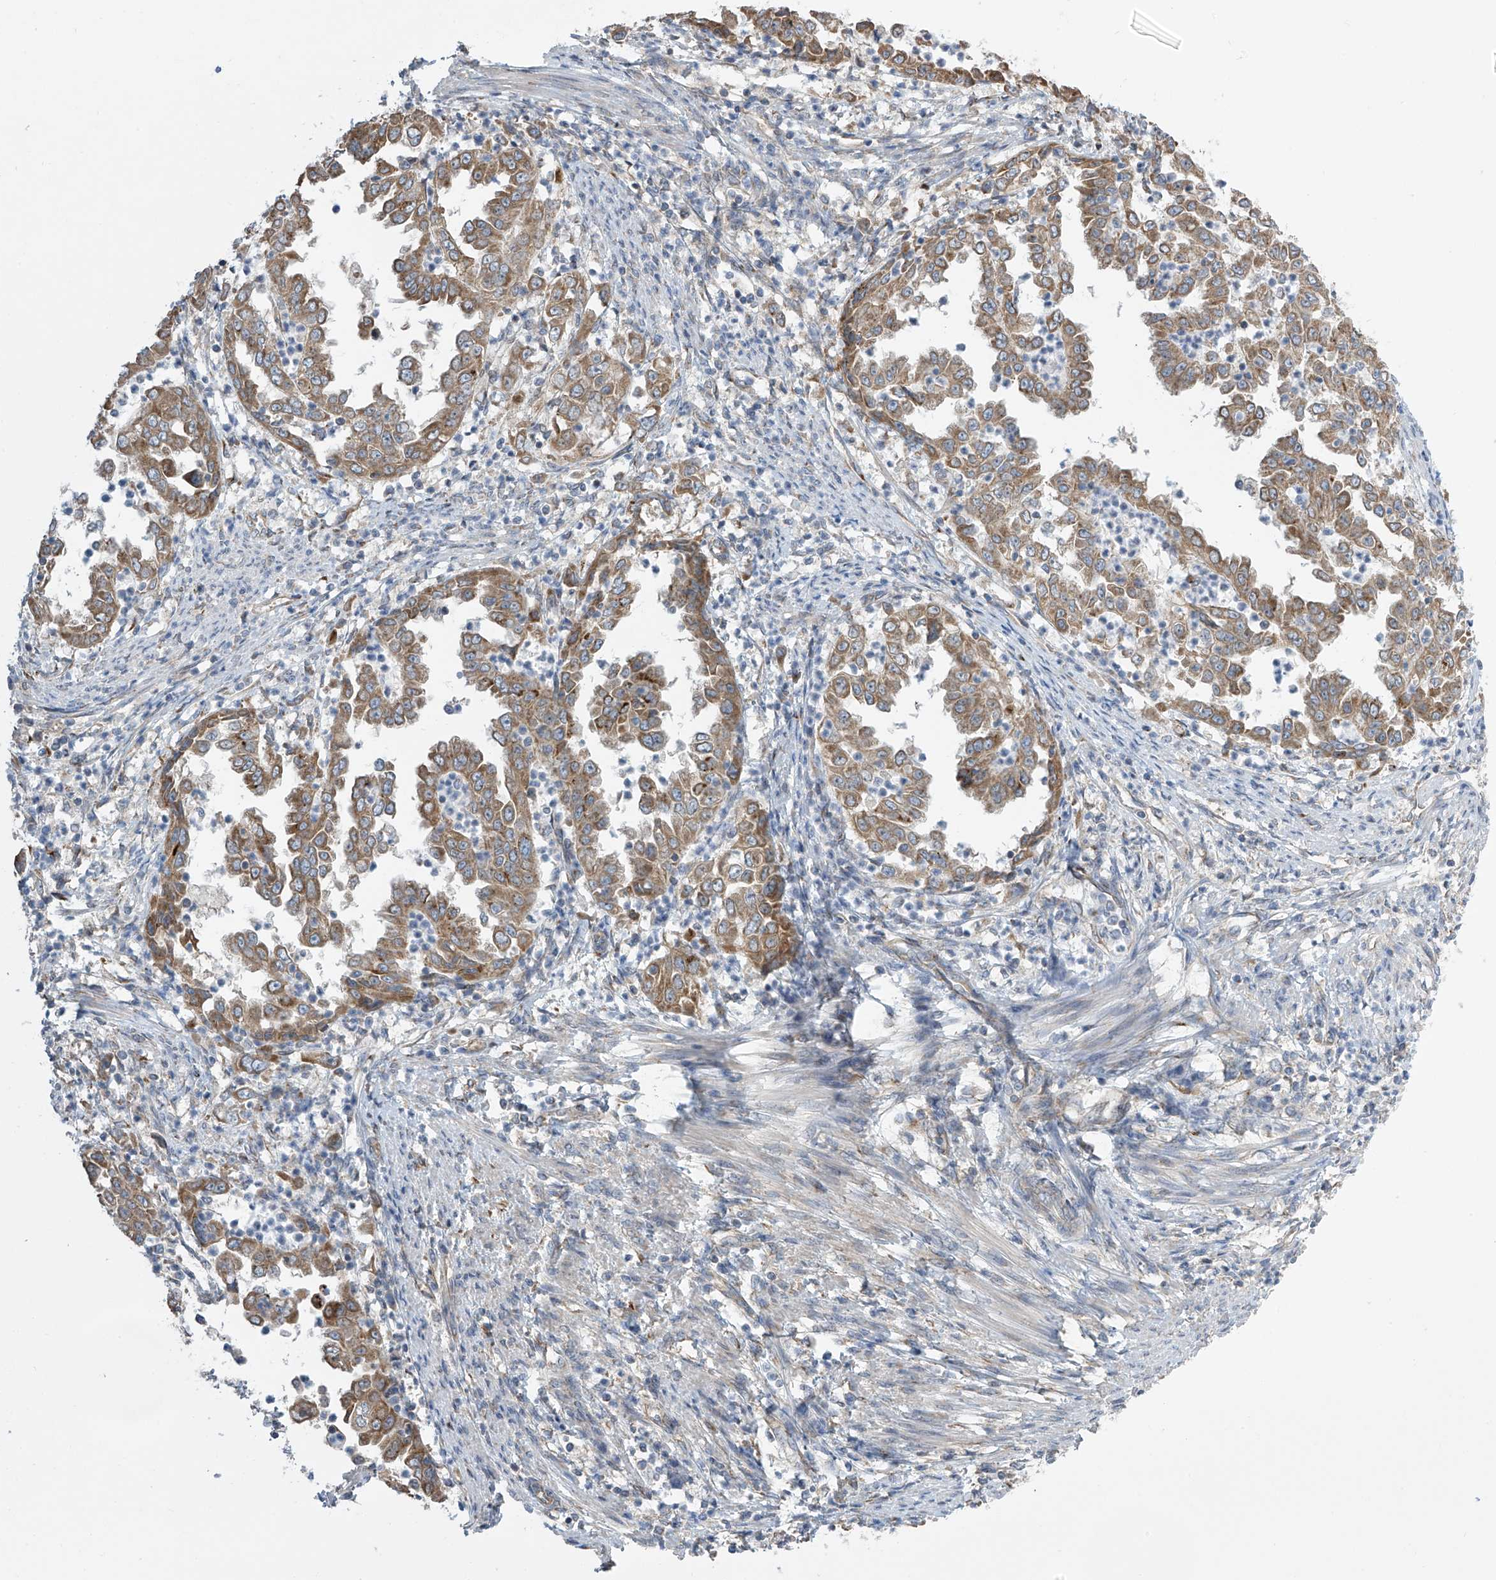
{"staining": {"intensity": "moderate", "quantity": ">75%", "location": "cytoplasmic/membranous"}, "tissue": "endometrial cancer", "cell_type": "Tumor cells", "image_type": "cancer", "snomed": [{"axis": "morphology", "description": "Adenocarcinoma, NOS"}, {"axis": "topography", "description": "Endometrium"}], "caption": "Endometrial cancer tissue reveals moderate cytoplasmic/membranous expression in approximately >75% of tumor cells, visualized by immunohistochemistry. The protein is shown in brown color, while the nuclei are stained blue.", "gene": "PNPT1", "patient": {"sex": "female", "age": 85}}